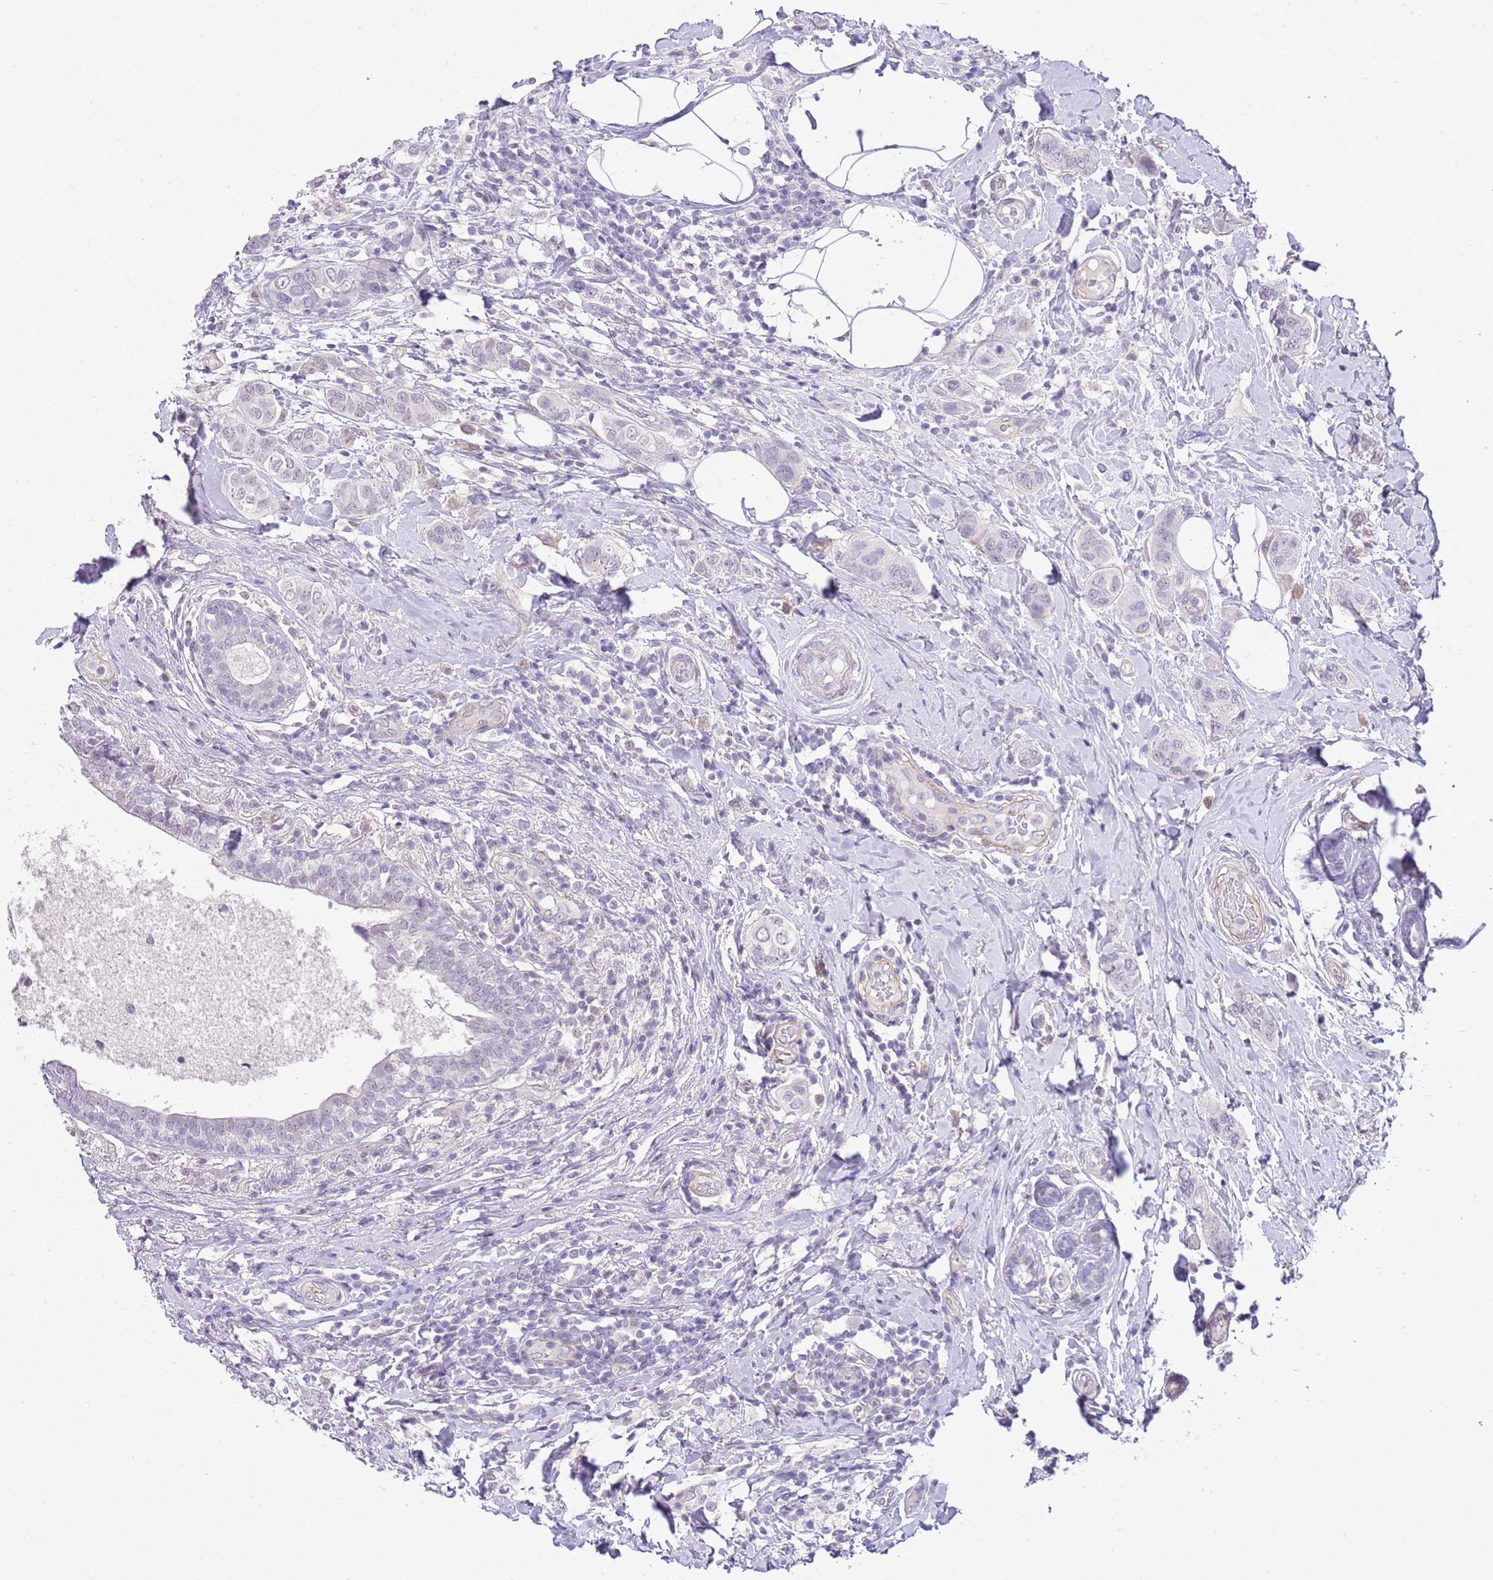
{"staining": {"intensity": "negative", "quantity": "none", "location": "none"}, "tissue": "breast cancer", "cell_type": "Tumor cells", "image_type": "cancer", "snomed": [{"axis": "morphology", "description": "Lobular carcinoma"}, {"axis": "topography", "description": "Breast"}], "caption": "Lobular carcinoma (breast) stained for a protein using IHC shows no staining tumor cells.", "gene": "MIDN", "patient": {"sex": "female", "age": 51}}